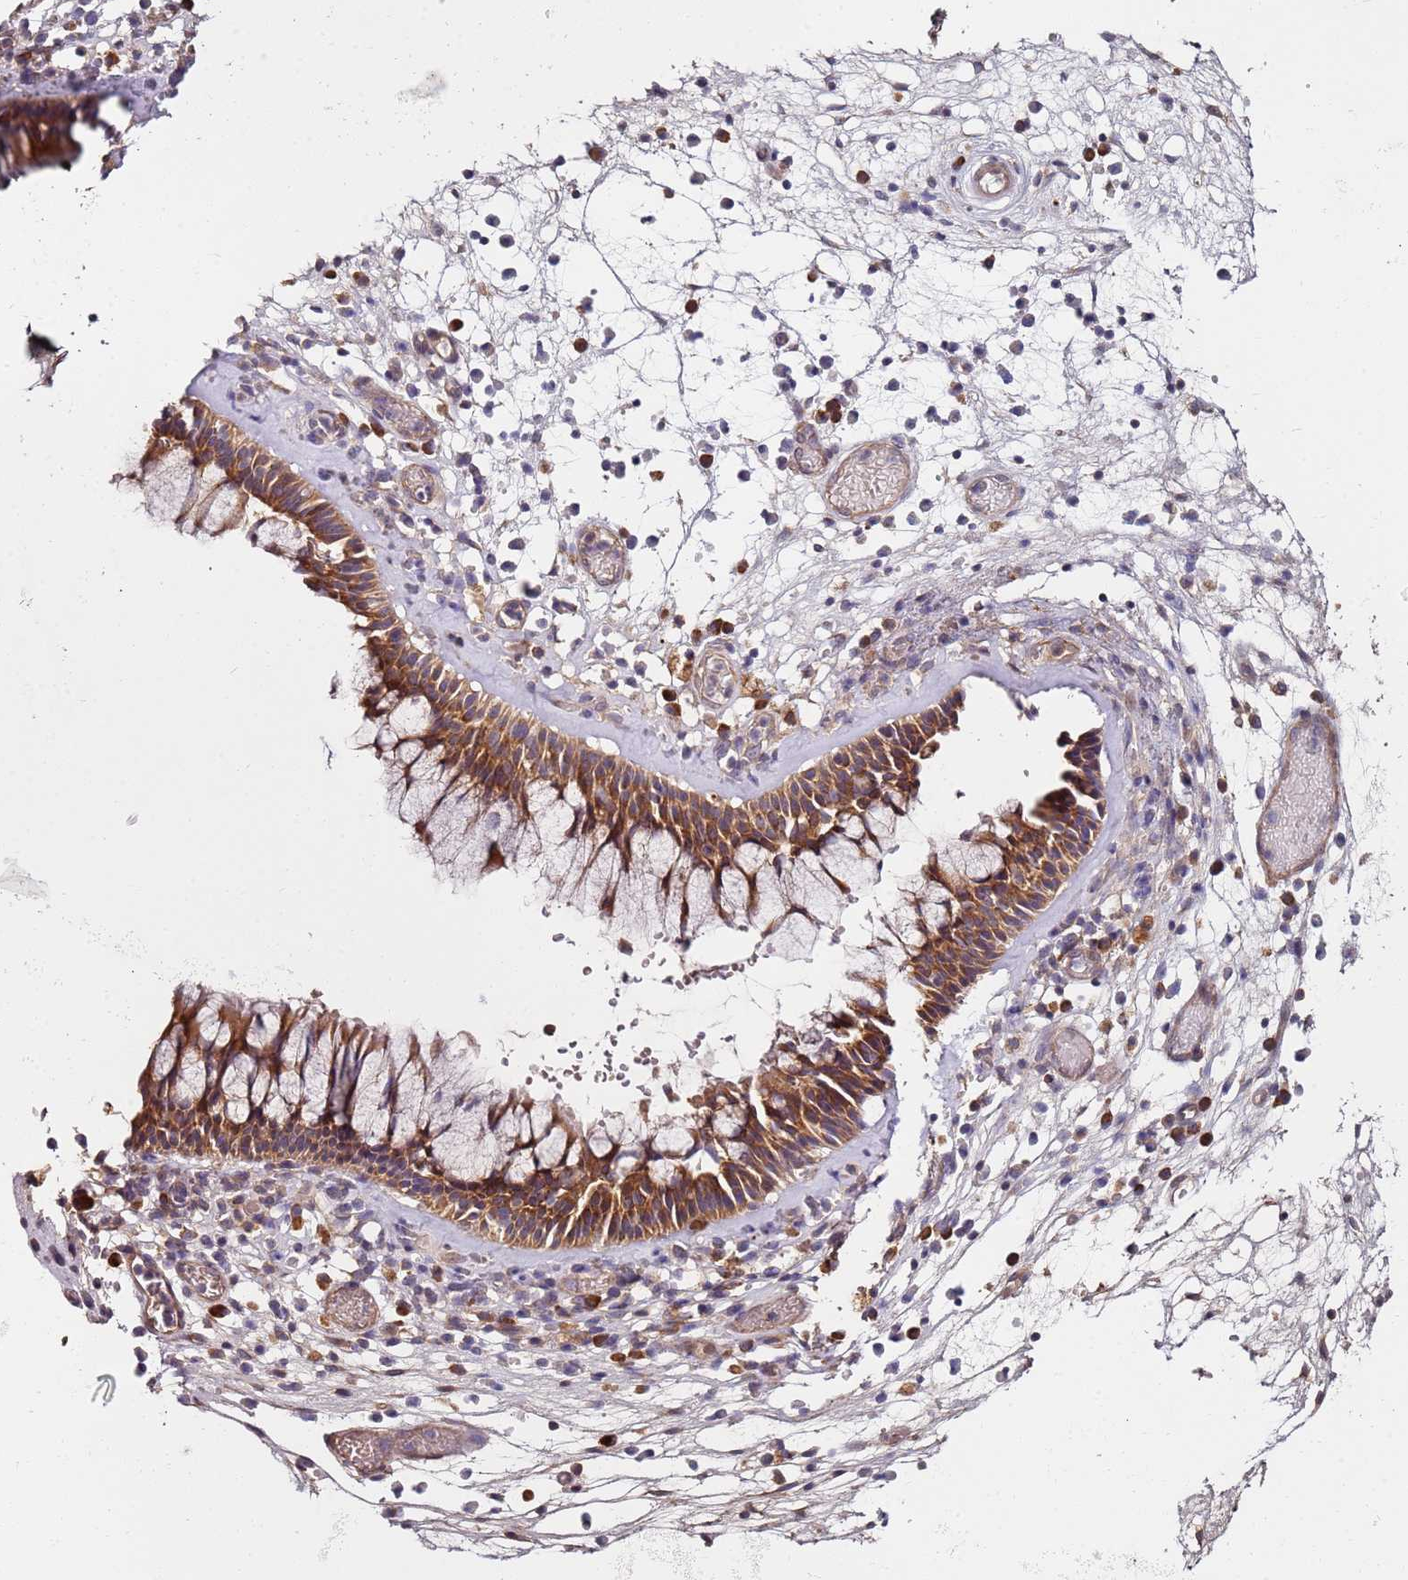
{"staining": {"intensity": "strong", "quantity": ">75%", "location": "cytoplasmic/membranous"}, "tissue": "nasopharynx", "cell_type": "Respiratory epithelial cells", "image_type": "normal", "snomed": [{"axis": "morphology", "description": "Normal tissue, NOS"}, {"axis": "morphology", "description": "Inflammation, NOS"}, {"axis": "topography", "description": "Nasopharynx"}], "caption": "Immunohistochemical staining of benign human nasopharynx shows high levels of strong cytoplasmic/membranous staining in about >75% of respiratory epithelial cells.", "gene": "RPS3A", "patient": {"sex": "male", "age": 70}}